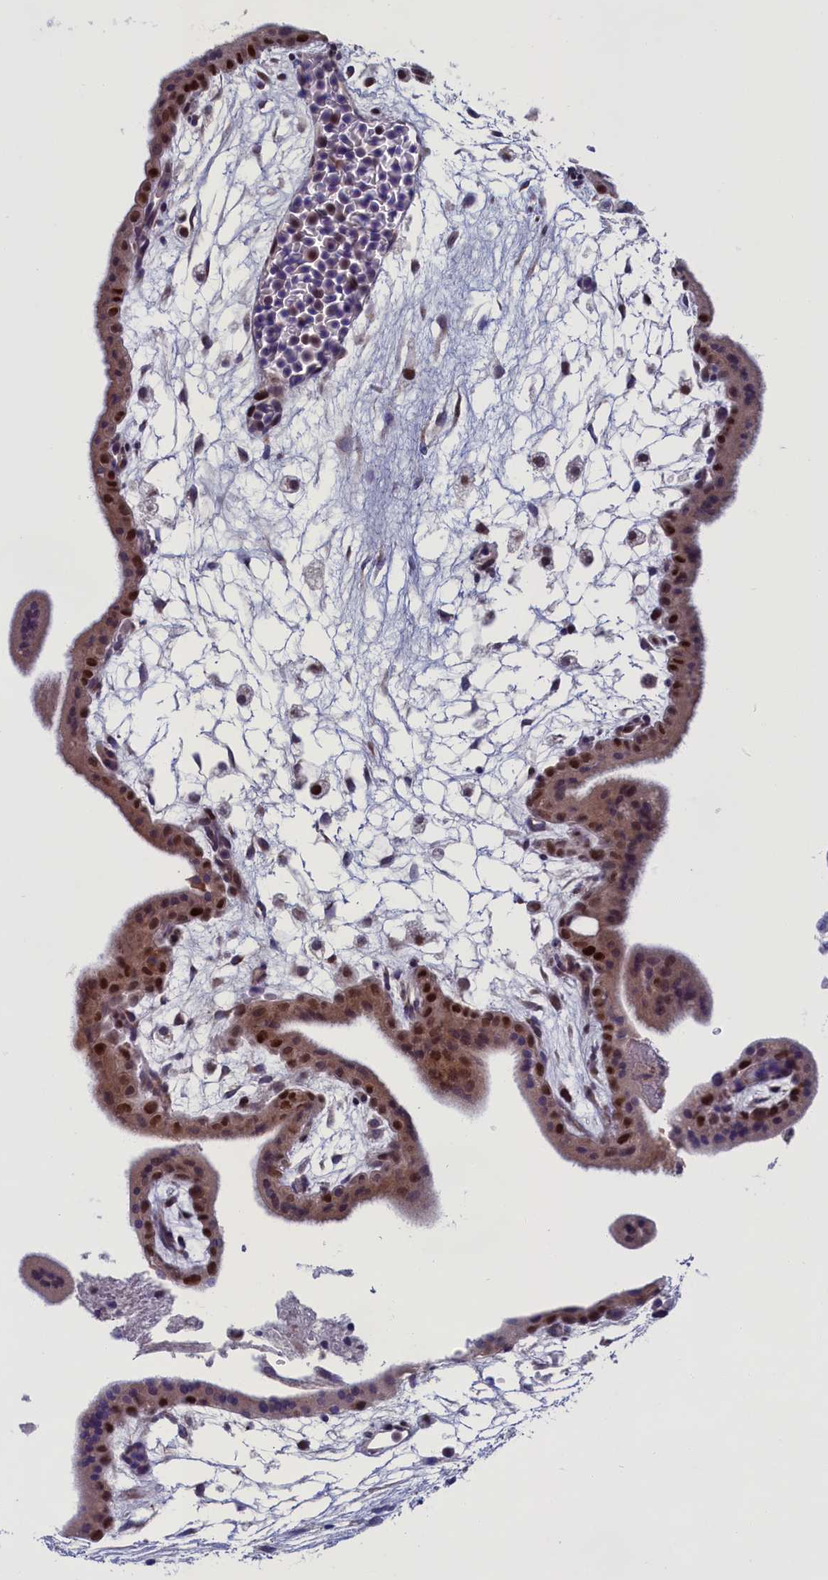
{"staining": {"intensity": "moderate", "quantity": ">75%", "location": "cytoplasmic/membranous,nuclear"}, "tissue": "placenta", "cell_type": "Trophoblastic cells", "image_type": "normal", "snomed": [{"axis": "morphology", "description": "Normal tissue, NOS"}, {"axis": "topography", "description": "Placenta"}], "caption": "Immunohistochemical staining of normal human placenta demonstrates moderate cytoplasmic/membranous,nuclear protein expression in about >75% of trophoblastic cells. (DAB (3,3'-diaminobenzidine) IHC, brown staining for protein, blue staining for nuclei).", "gene": "LIG1", "patient": {"sex": "female", "age": 35}}